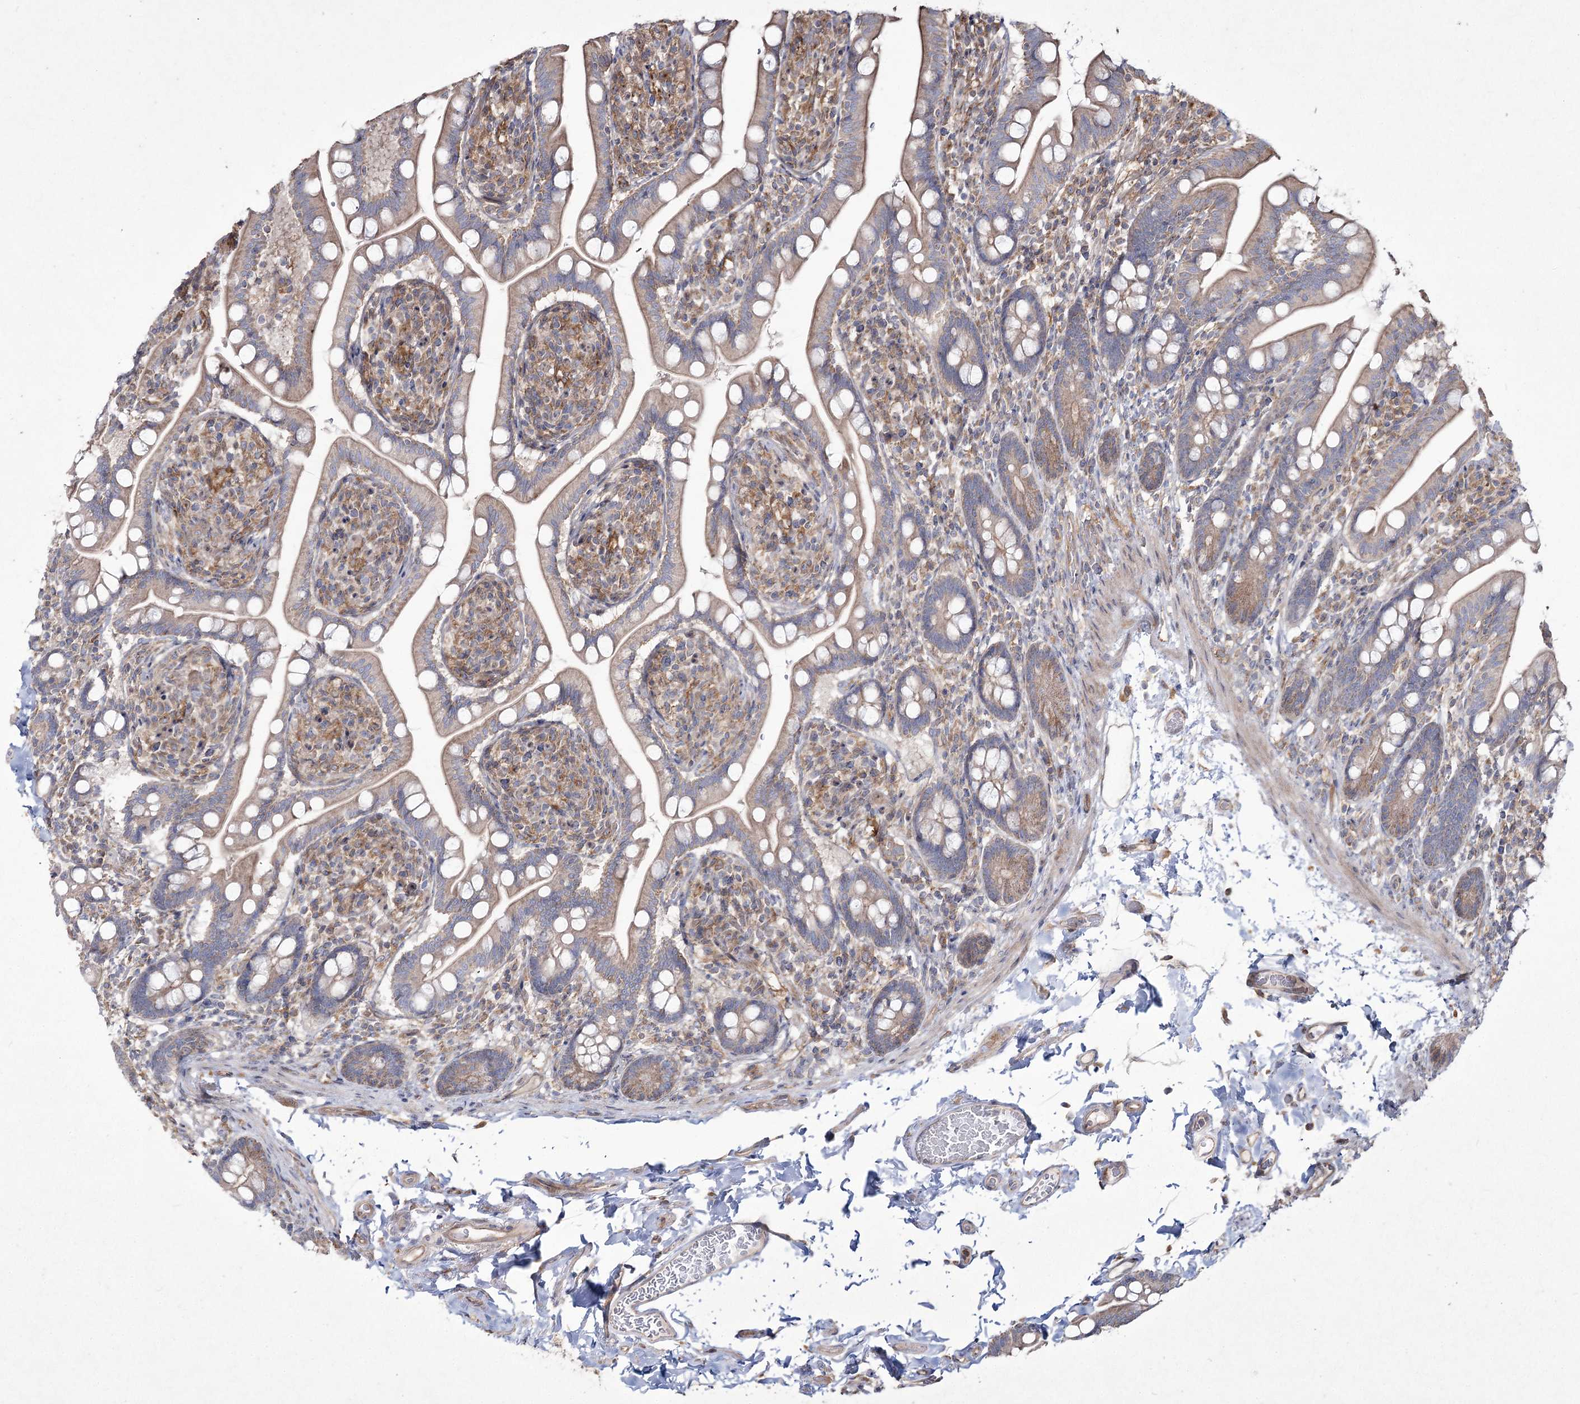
{"staining": {"intensity": "moderate", "quantity": ">75%", "location": "cytoplasmic/membranous"}, "tissue": "small intestine", "cell_type": "Glandular cells", "image_type": "normal", "snomed": [{"axis": "morphology", "description": "Normal tissue, NOS"}, {"axis": "topography", "description": "Small intestine"}], "caption": "This is a photomicrograph of immunohistochemistry staining of unremarkable small intestine, which shows moderate staining in the cytoplasmic/membranous of glandular cells.", "gene": "SH3TC1", "patient": {"sex": "female", "age": 64}}